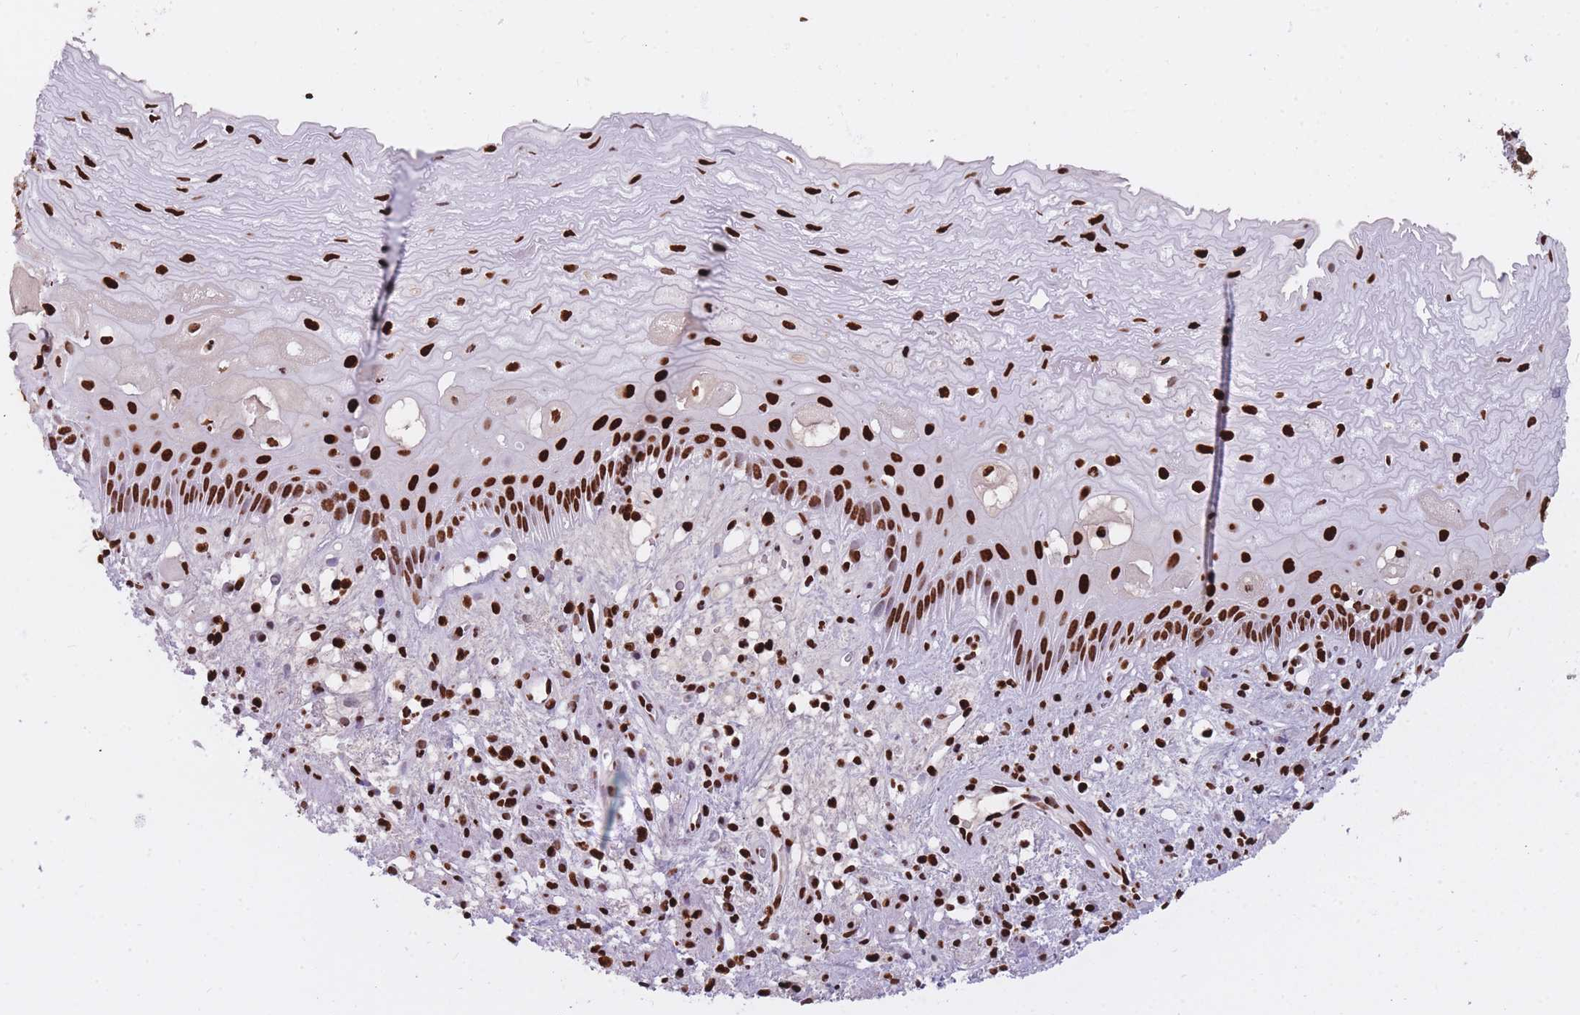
{"staining": {"intensity": "strong", "quantity": ">75%", "location": "nuclear"}, "tissue": "esophagus", "cell_type": "Squamous epithelial cells", "image_type": "normal", "snomed": [{"axis": "morphology", "description": "Normal tissue, NOS"}, {"axis": "topography", "description": "Esophagus"}], "caption": "Immunohistochemical staining of unremarkable human esophagus reveals high levels of strong nuclear expression in approximately >75% of squamous epithelial cells. The staining is performed using DAB (3,3'-diaminobenzidine) brown chromogen to label protein expression. The nuclei are counter-stained blue using hematoxylin.", "gene": "HNRNPUL1", "patient": {"sex": "male", "age": 60}}